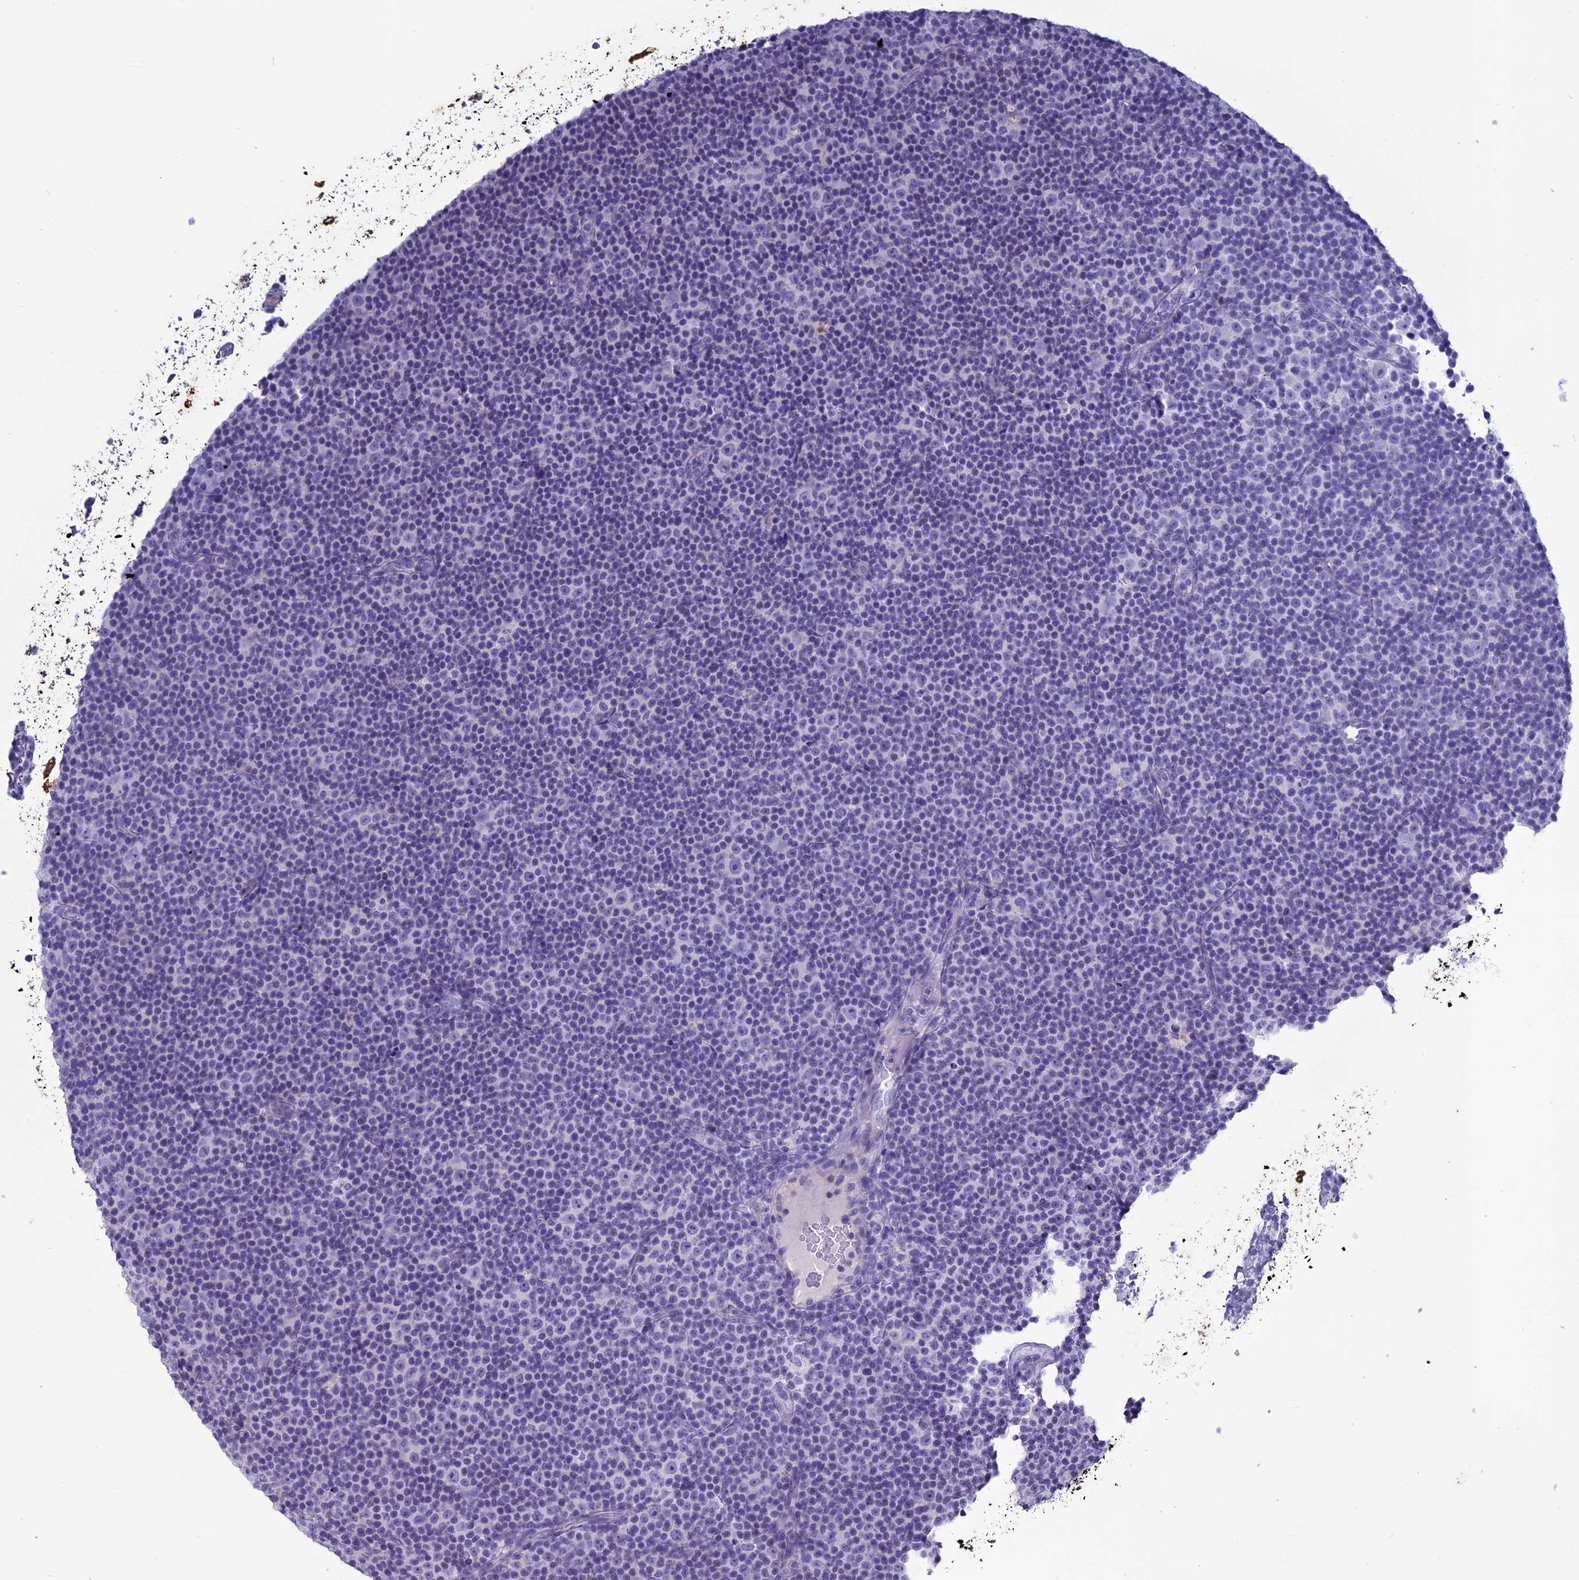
{"staining": {"intensity": "negative", "quantity": "none", "location": "none"}, "tissue": "lymphoma", "cell_type": "Tumor cells", "image_type": "cancer", "snomed": [{"axis": "morphology", "description": "Malignant lymphoma, non-Hodgkin's type, Low grade"}, {"axis": "topography", "description": "Lymph node"}], "caption": "Immunohistochemistry micrograph of human lymphoma stained for a protein (brown), which demonstrates no expression in tumor cells. (DAB immunohistochemistry with hematoxylin counter stain).", "gene": "CLEC2L", "patient": {"sex": "female", "age": 67}}